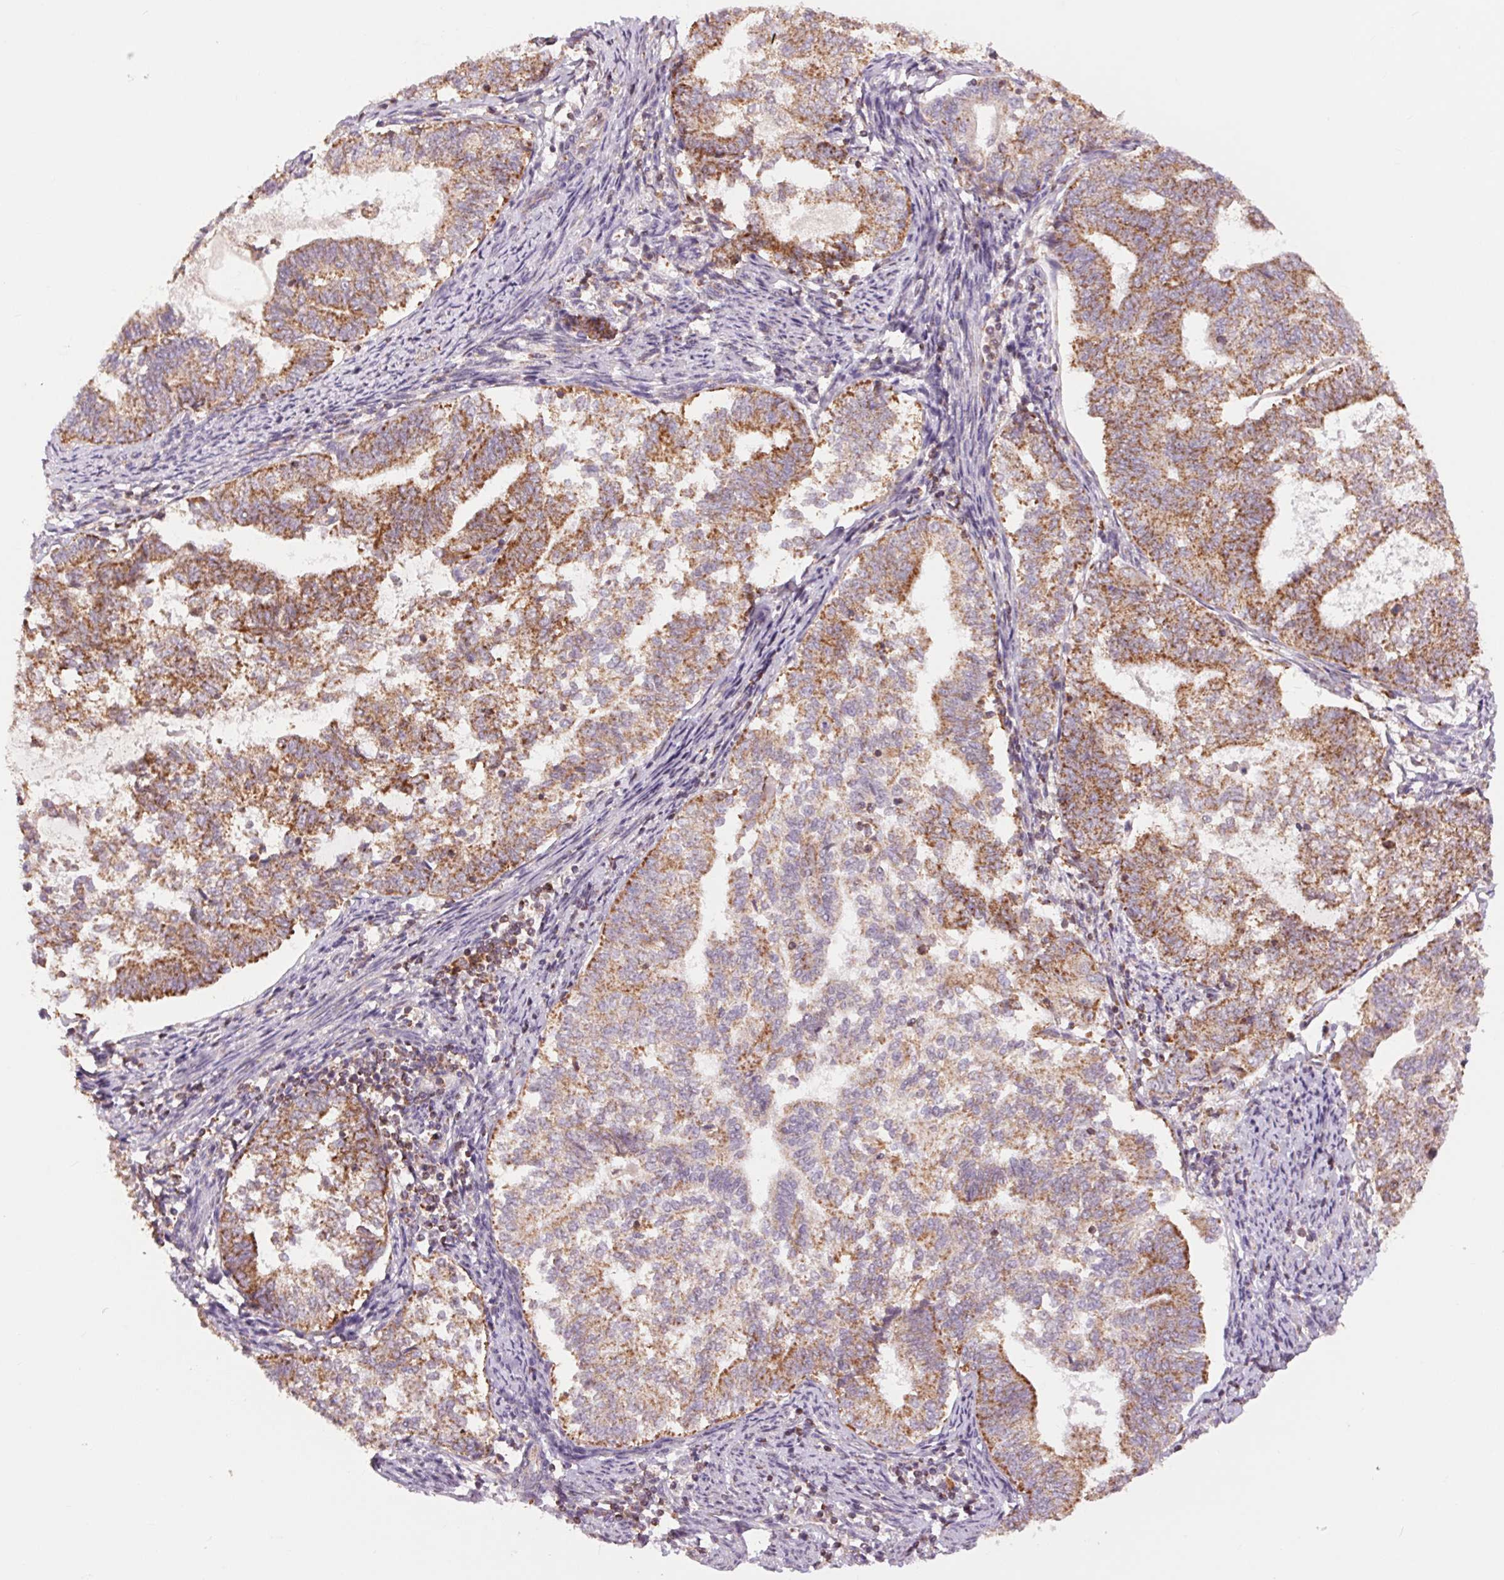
{"staining": {"intensity": "moderate", "quantity": ">75%", "location": "cytoplasmic/membranous"}, "tissue": "endometrial cancer", "cell_type": "Tumor cells", "image_type": "cancer", "snomed": [{"axis": "morphology", "description": "Adenocarcinoma, NOS"}, {"axis": "topography", "description": "Endometrium"}], "caption": "Endometrial cancer stained with a brown dye demonstrates moderate cytoplasmic/membranous positive expression in about >75% of tumor cells.", "gene": "COX6A1", "patient": {"sex": "female", "age": 65}}